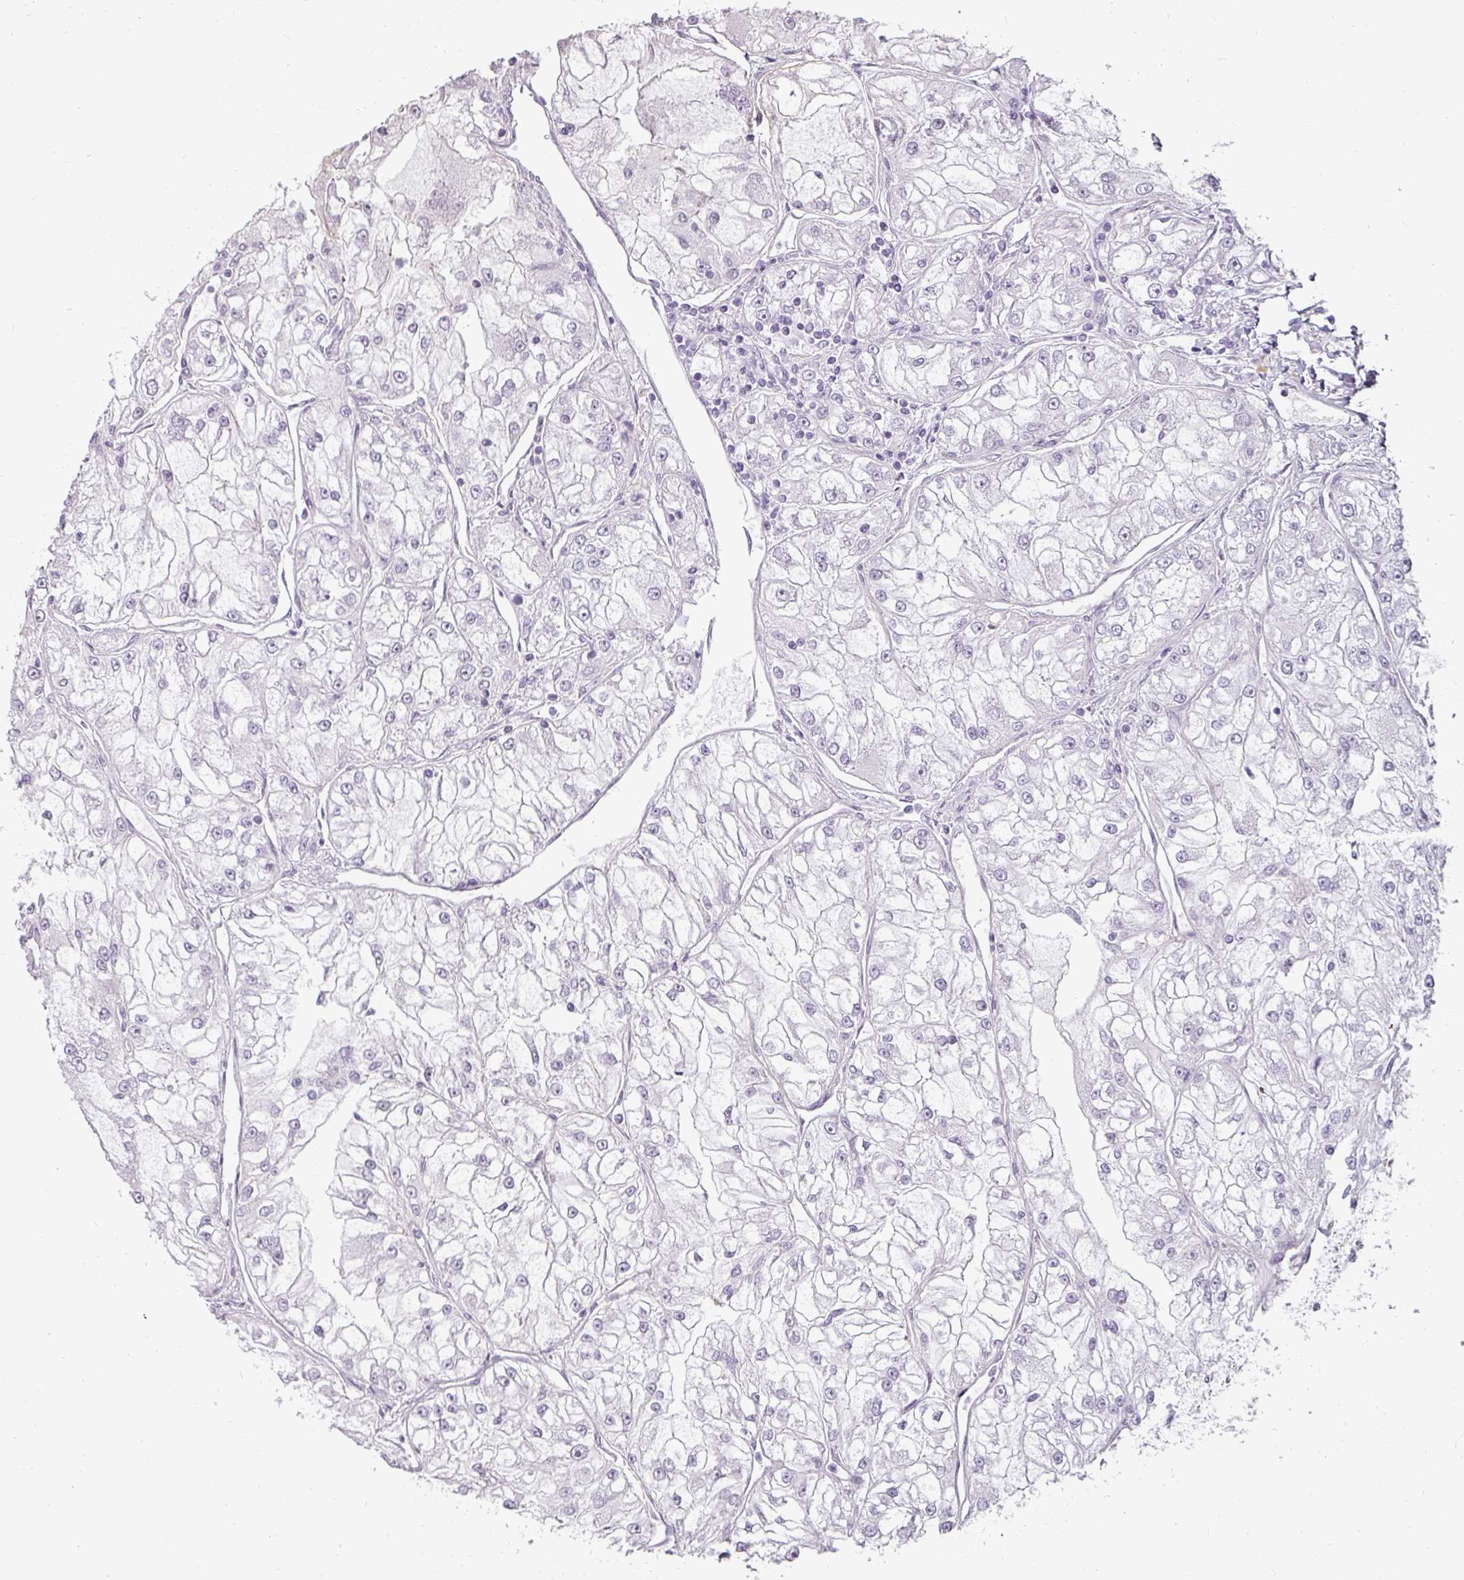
{"staining": {"intensity": "negative", "quantity": "none", "location": "none"}, "tissue": "renal cancer", "cell_type": "Tumor cells", "image_type": "cancer", "snomed": [{"axis": "morphology", "description": "Adenocarcinoma, NOS"}, {"axis": "topography", "description": "Kidney"}], "caption": "The micrograph displays no staining of tumor cells in renal cancer.", "gene": "ASB1", "patient": {"sex": "female", "age": 72}}